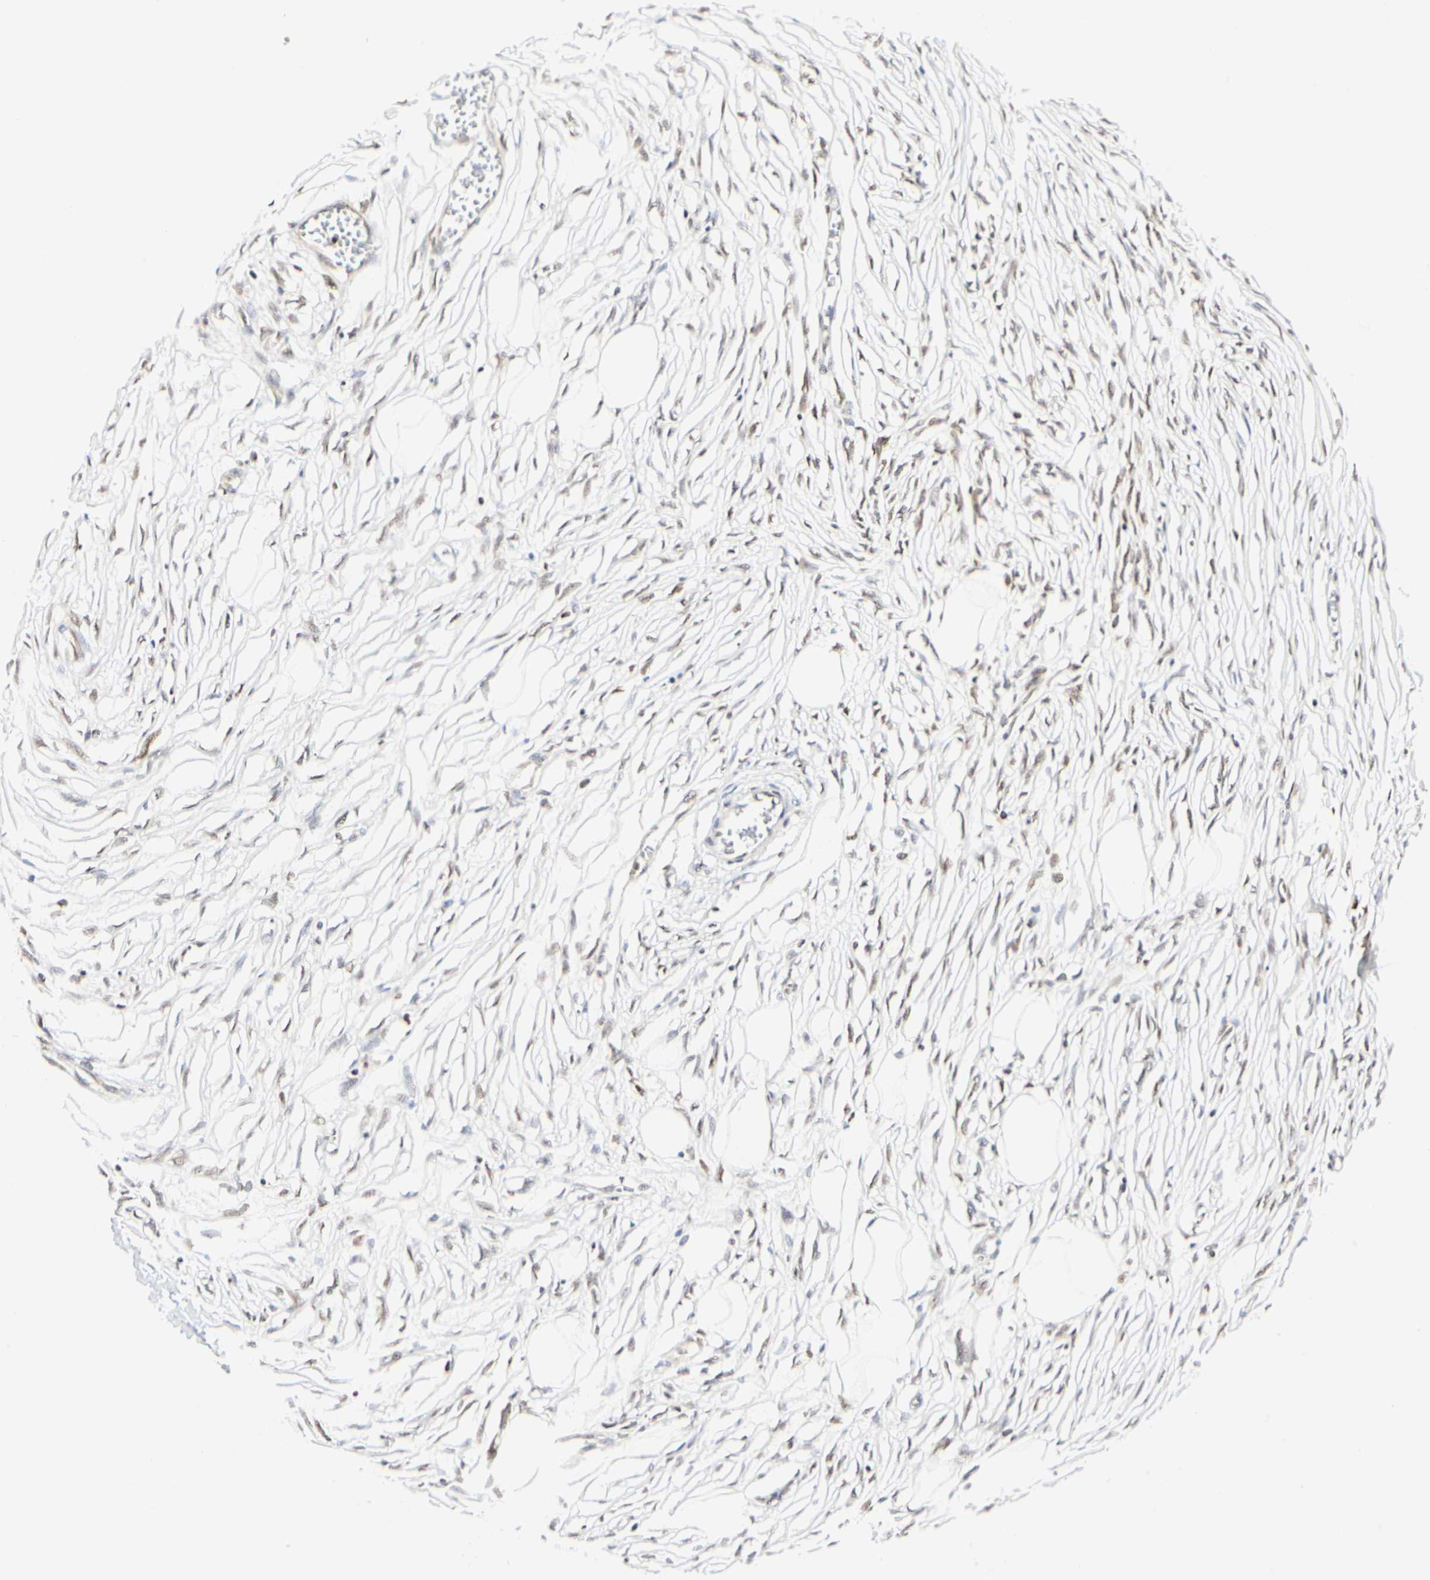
{"staining": {"intensity": "moderate", "quantity": ">75%", "location": "nuclear"}, "tissue": "adipose tissue", "cell_type": "Adipocytes", "image_type": "normal", "snomed": [{"axis": "morphology", "description": "Normal tissue, NOS"}, {"axis": "morphology", "description": "Sarcoma, NOS"}, {"axis": "topography", "description": "Skin"}, {"axis": "topography", "description": "Soft tissue"}], "caption": "DAB immunohistochemical staining of unremarkable adipose tissue demonstrates moderate nuclear protein staining in approximately >75% of adipocytes. Immunohistochemistry (ihc) stains the protein of interest in brown and the nuclei are stained blue.", "gene": "PRMT3", "patient": {"sex": "female", "age": 51}}